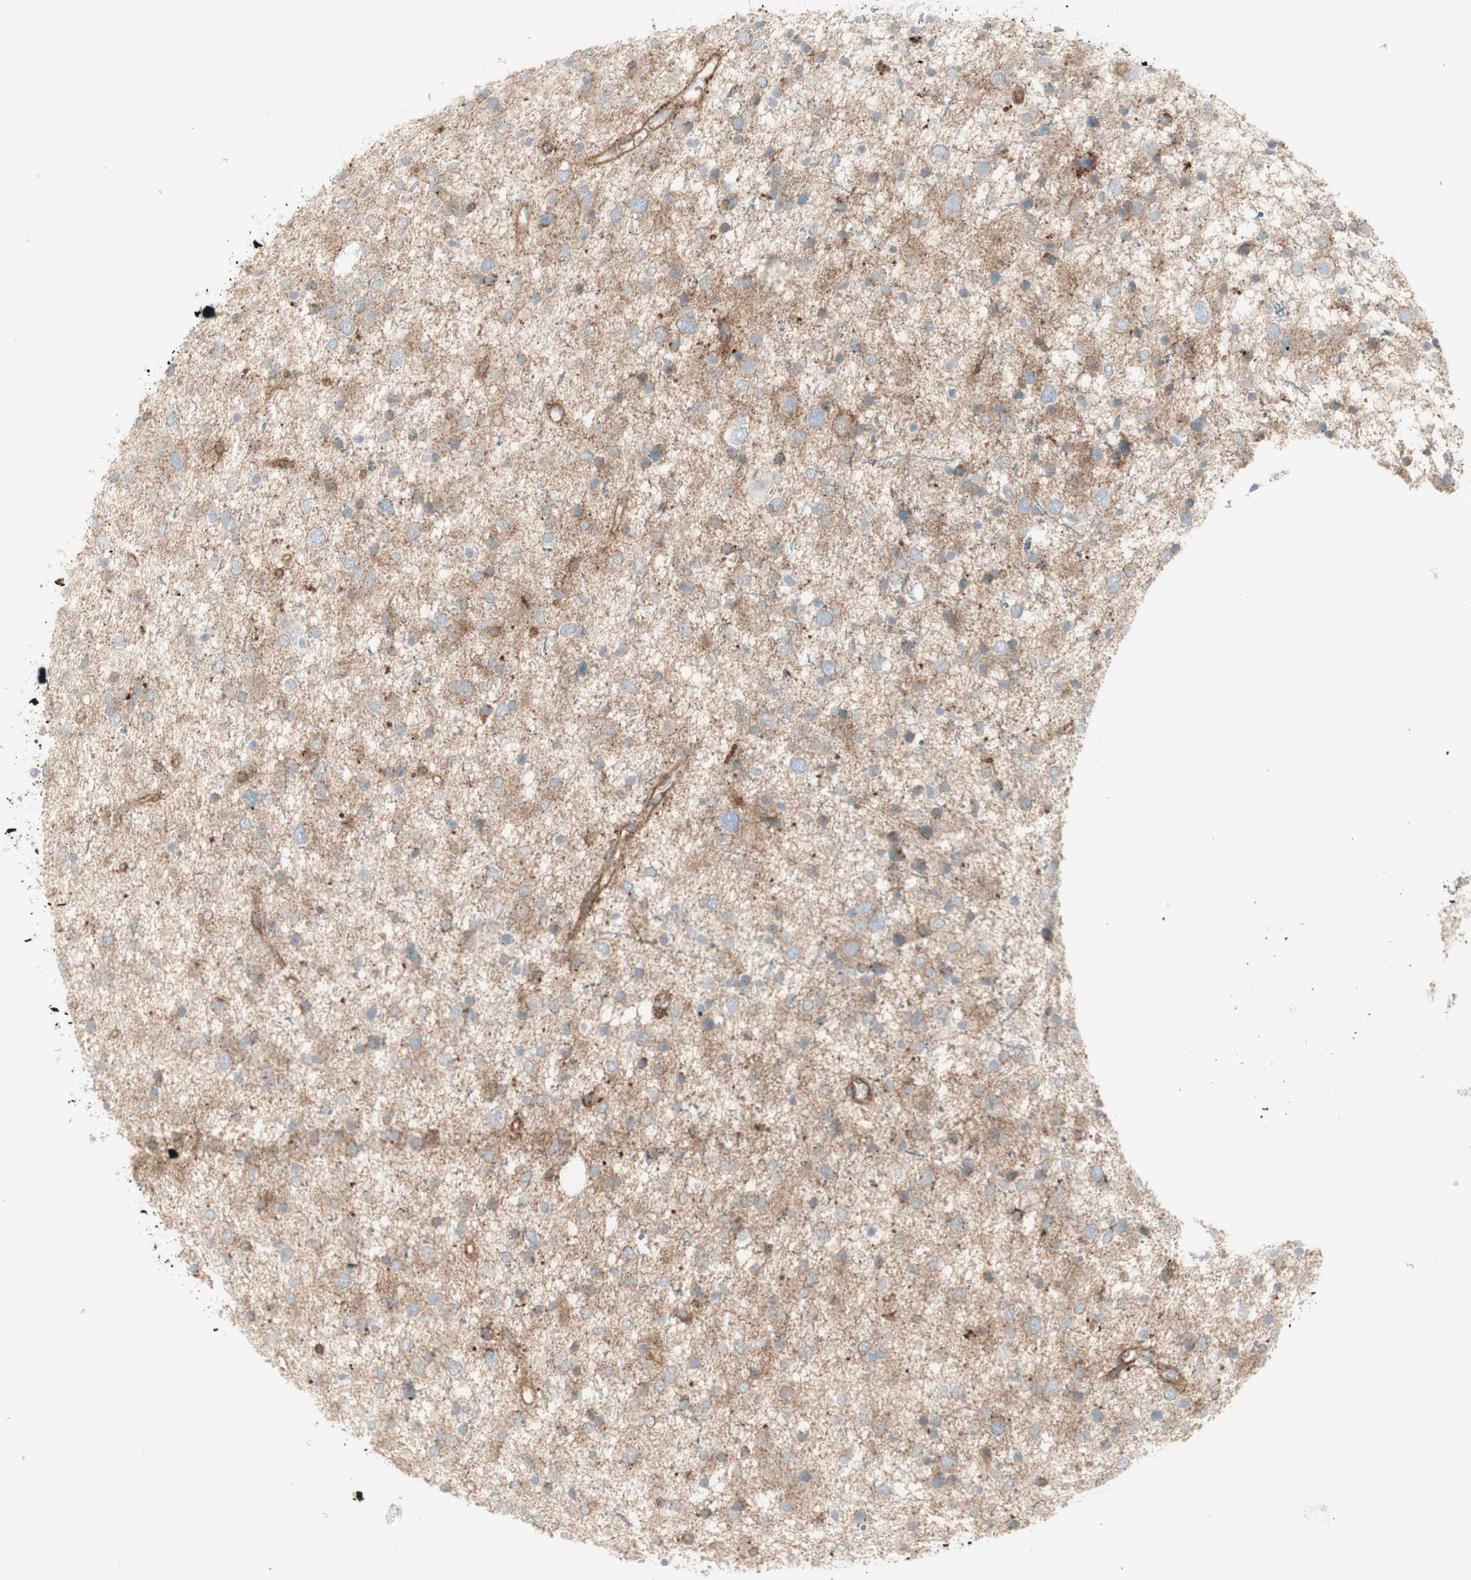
{"staining": {"intensity": "weak", "quantity": "<25%", "location": "cytoplasmic/membranous"}, "tissue": "glioma", "cell_type": "Tumor cells", "image_type": "cancer", "snomed": [{"axis": "morphology", "description": "Glioma, malignant, Low grade"}, {"axis": "topography", "description": "Brain"}], "caption": "There is no significant staining in tumor cells of glioma.", "gene": "MYO6", "patient": {"sex": "female", "age": 37}}